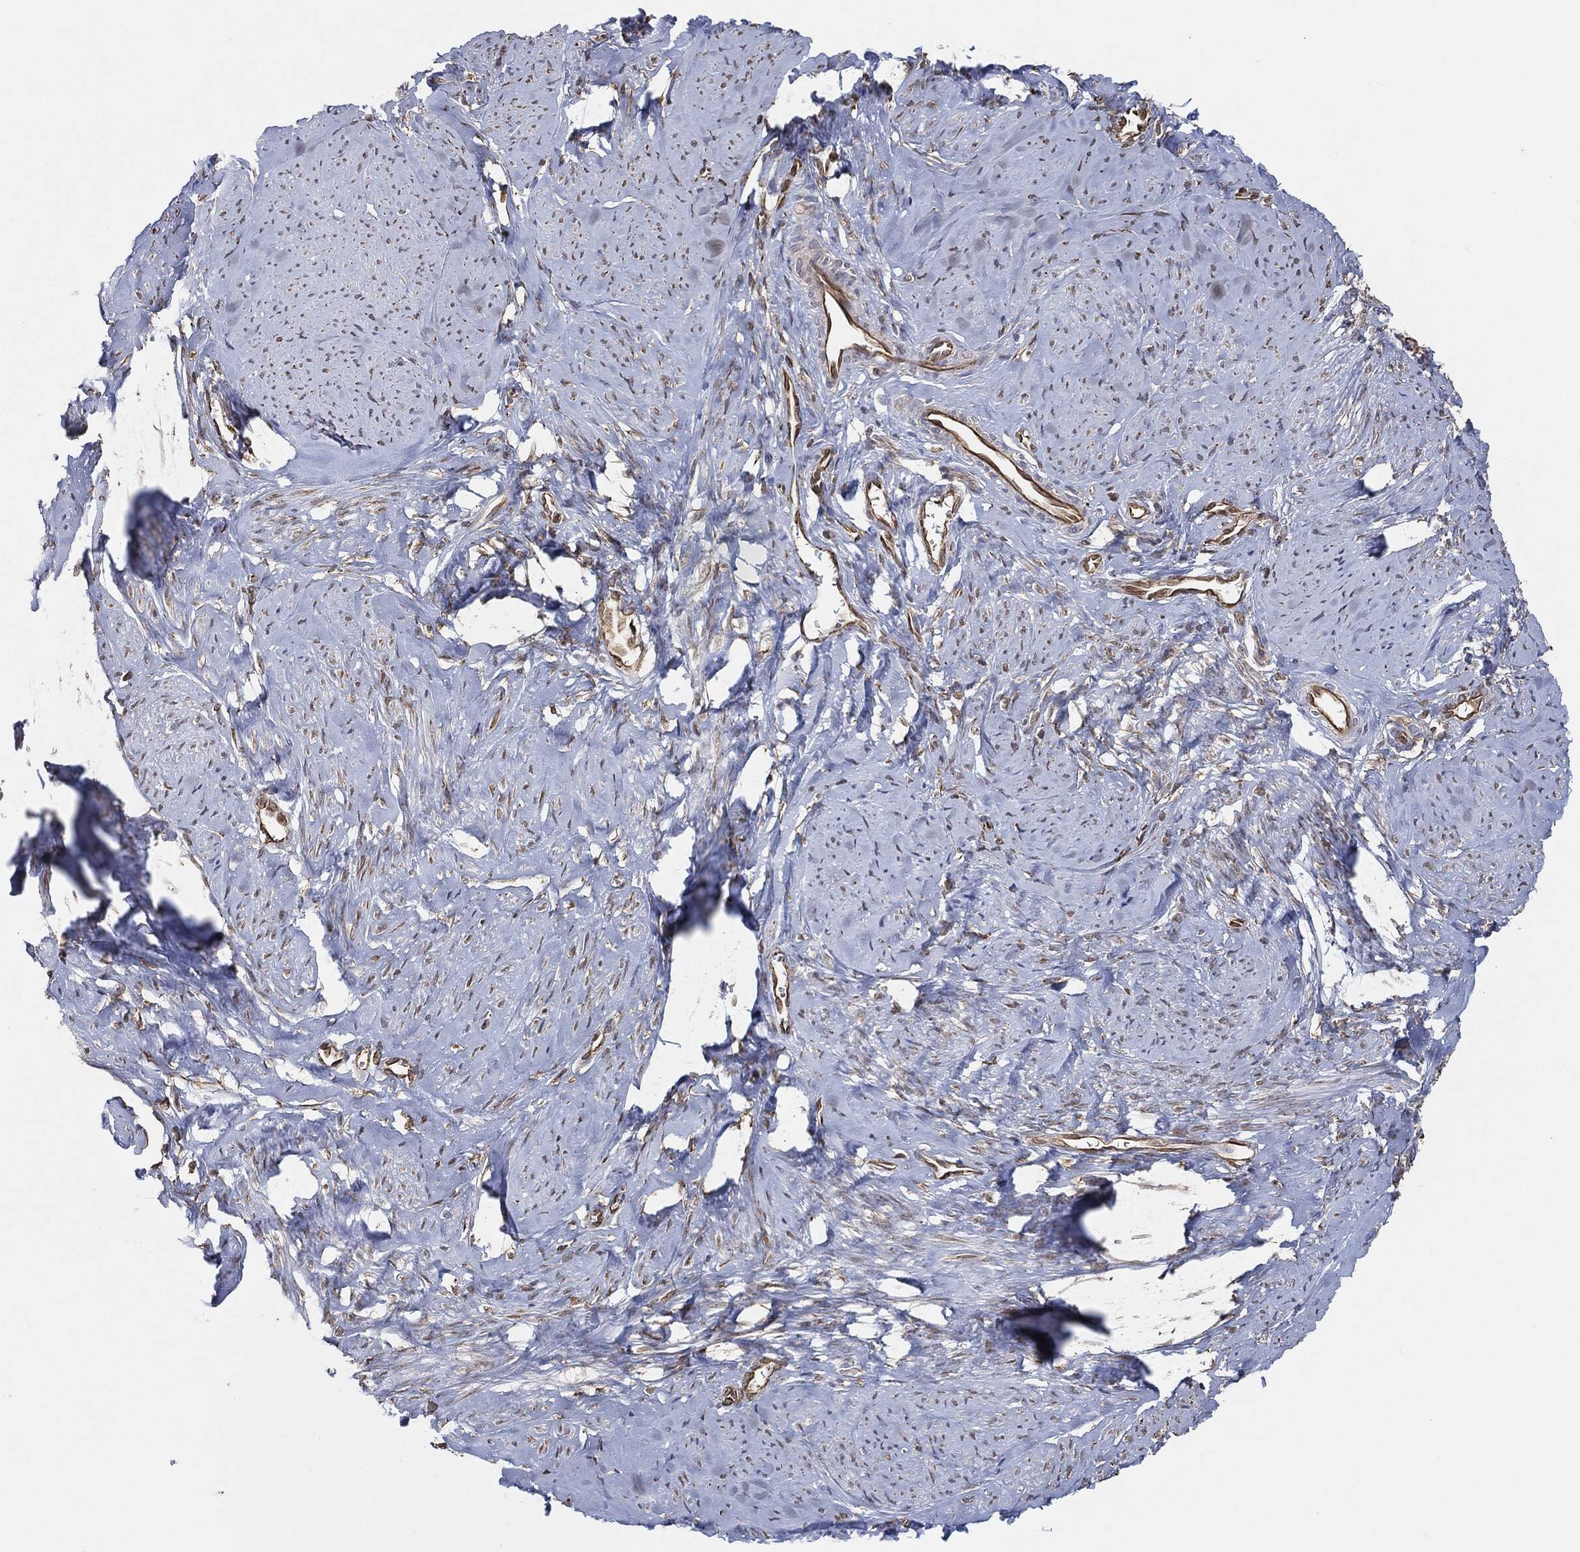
{"staining": {"intensity": "weak", "quantity": "<25%", "location": "nuclear"}, "tissue": "smooth muscle", "cell_type": "Smooth muscle cells", "image_type": "normal", "snomed": [{"axis": "morphology", "description": "Normal tissue, NOS"}, {"axis": "topography", "description": "Smooth muscle"}], "caption": "Immunohistochemistry micrograph of benign smooth muscle: human smooth muscle stained with DAB demonstrates no significant protein staining in smooth muscle cells.", "gene": "TP53RK", "patient": {"sex": "female", "age": 48}}